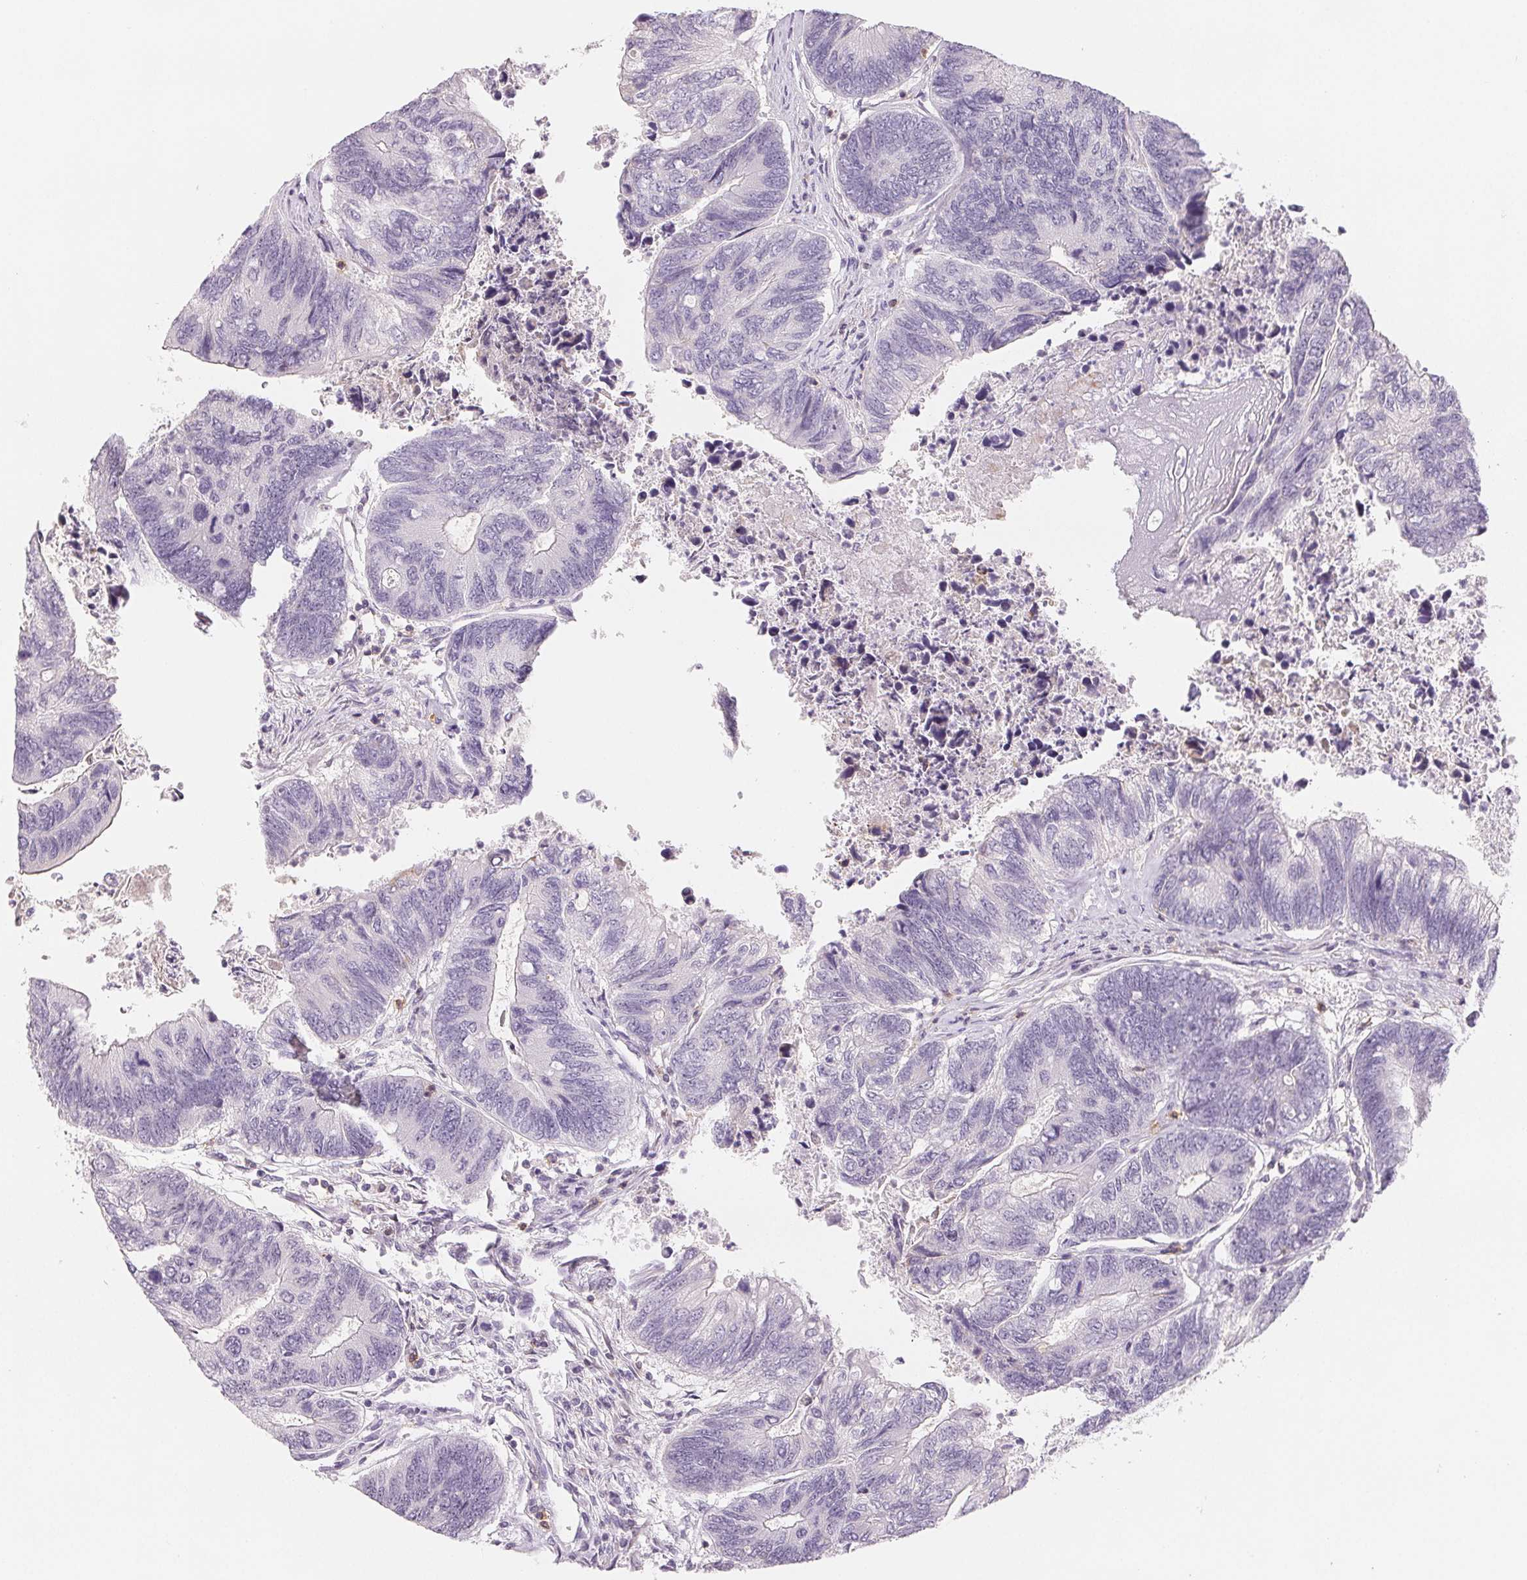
{"staining": {"intensity": "negative", "quantity": "none", "location": "none"}, "tissue": "colorectal cancer", "cell_type": "Tumor cells", "image_type": "cancer", "snomed": [{"axis": "morphology", "description": "Adenocarcinoma, NOS"}, {"axis": "topography", "description": "Colon"}], "caption": "Adenocarcinoma (colorectal) was stained to show a protein in brown. There is no significant positivity in tumor cells.", "gene": "CD69", "patient": {"sex": "female", "age": 67}}